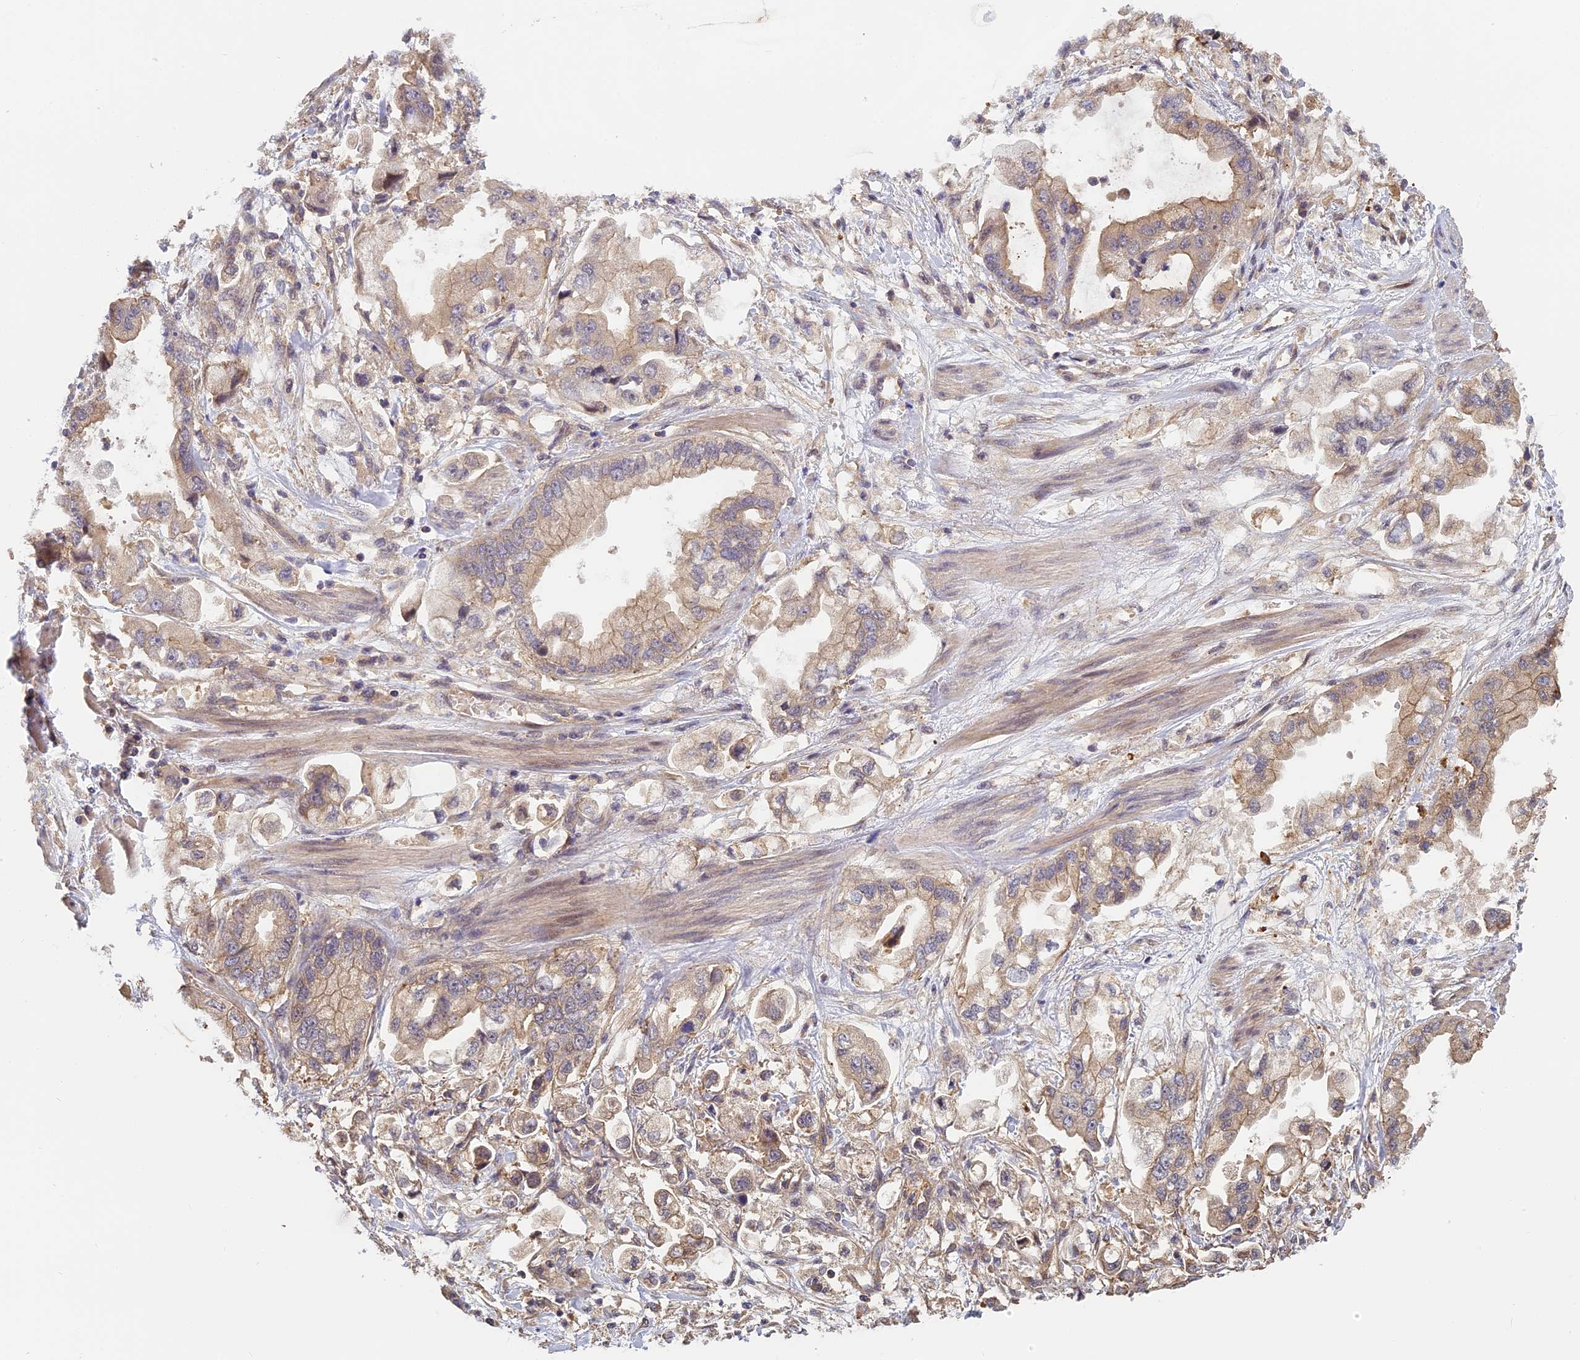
{"staining": {"intensity": "weak", "quantity": "25%-75%", "location": "cytoplasmic/membranous"}, "tissue": "stomach cancer", "cell_type": "Tumor cells", "image_type": "cancer", "snomed": [{"axis": "morphology", "description": "Adenocarcinoma, NOS"}, {"axis": "topography", "description": "Stomach"}], "caption": "This is a histology image of immunohistochemistry staining of stomach cancer, which shows weak positivity in the cytoplasmic/membranous of tumor cells.", "gene": "PIKFYVE", "patient": {"sex": "male", "age": 62}}